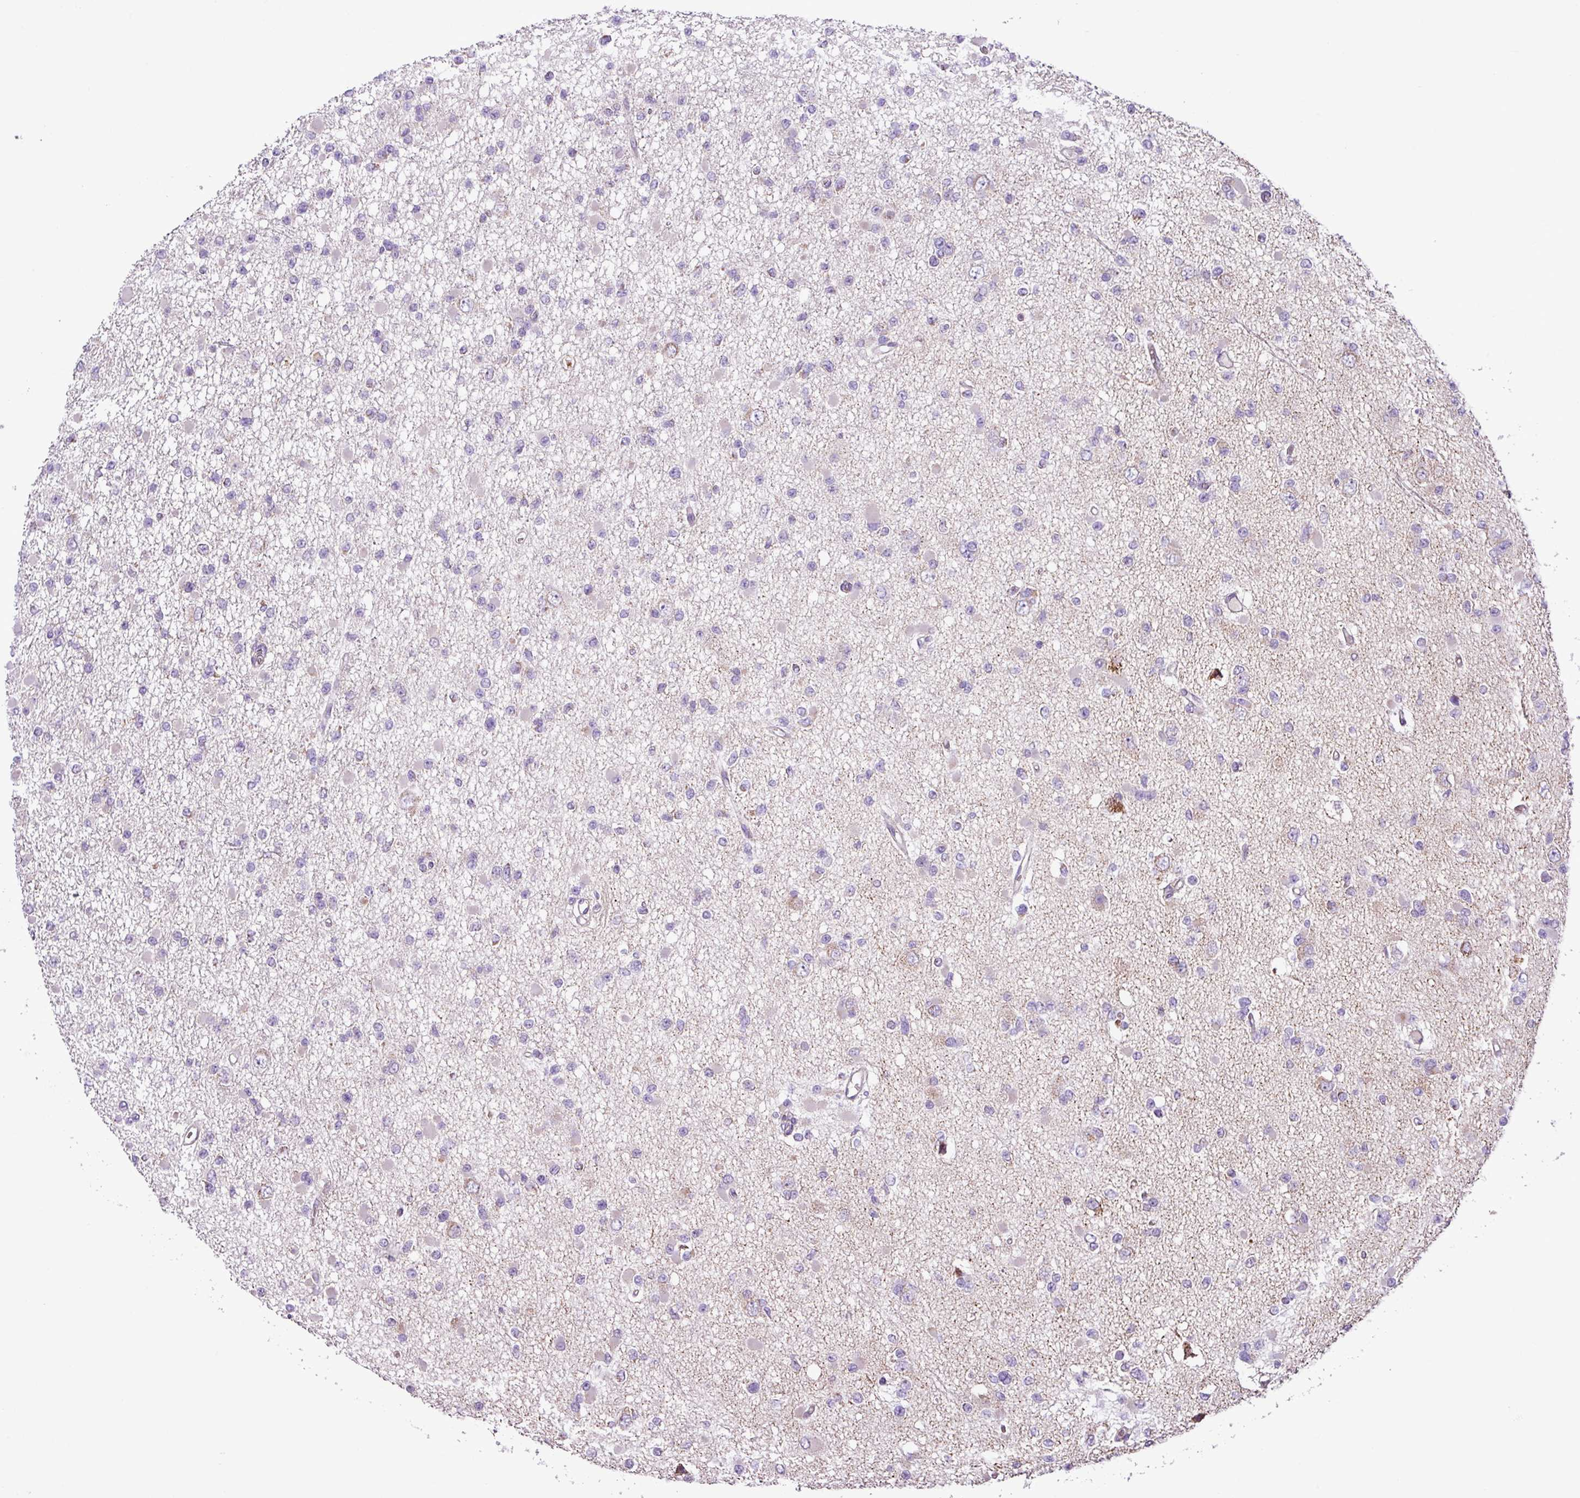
{"staining": {"intensity": "negative", "quantity": "none", "location": "none"}, "tissue": "glioma", "cell_type": "Tumor cells", "image_type": "cancer", "snomed": [{"axis": "morphology", "description": "Glioma, malignant, Low grade"}, {"axis": "topography", "description": "Brain"}], "caption": "The immunohistochemistry image has no significant expression in tumor cells of malignant glioma (low-grade) tissue. (IHC, brightfield microscopy, high magnification).", "gene": "FAM183A", "patient": {"sex": "female", "age": 22}}